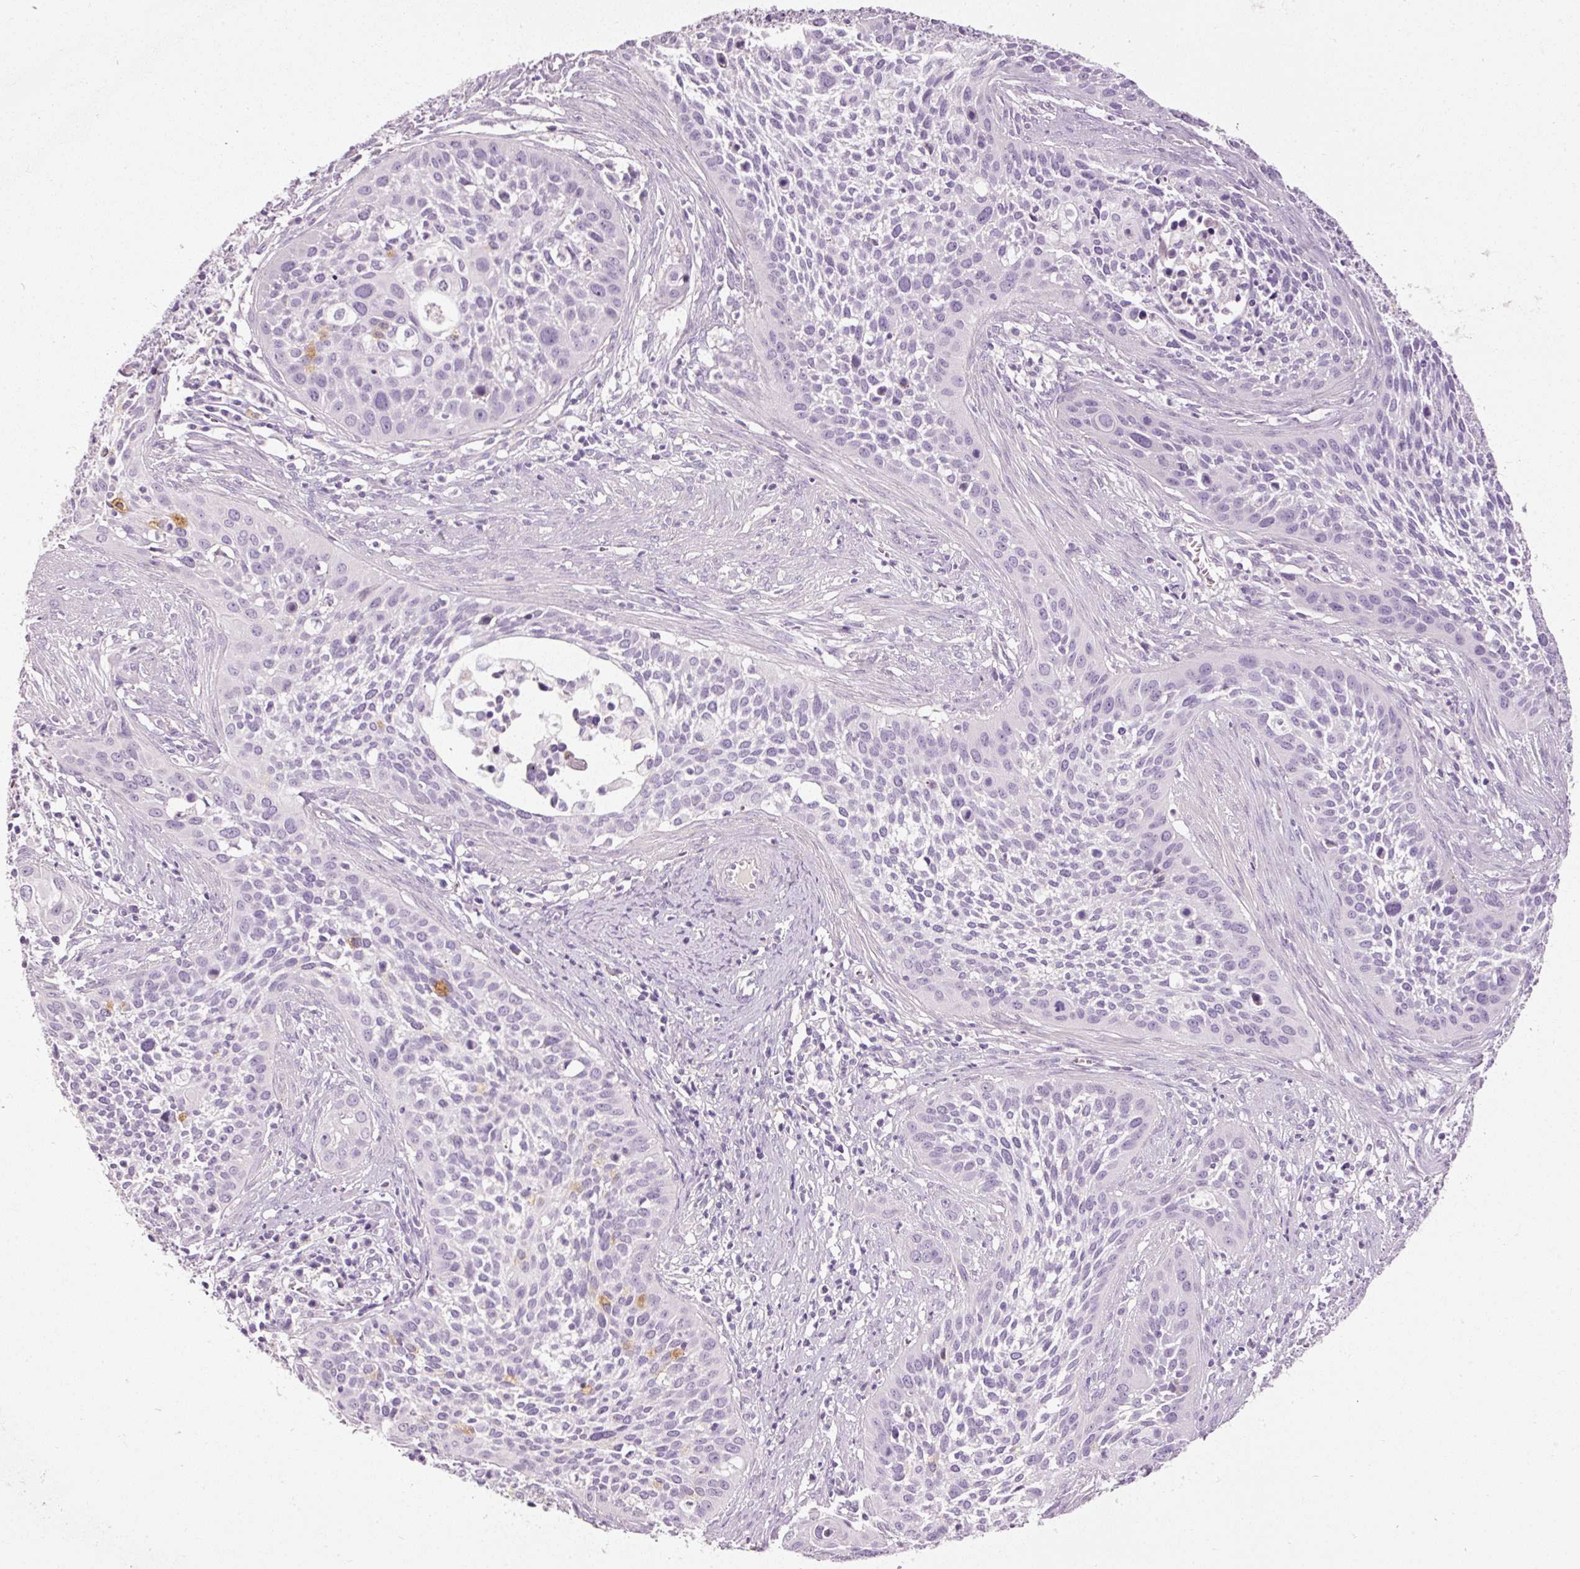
{"staining": {"intensity": "negative", "quantity": "none", "location": "none"}, "tissue": "cervical cancer", "cell_type": "Tumor cells", "image_type": "cancer", "snomed": [{"axis": "morphology", "description": "Squamous cell carcinoma, NOS"}, {"axis": "topography", "description": "Cervix"}], "caption": "DAB (3,3'-diaminobenzidine) immunohistochemical staining of cervical cancer (squamous cell carcinoma) demonstrates no significant expression in tumor cells.", "gene": "MUC5AC", "patient": {"sex": "female", "age": 34}}